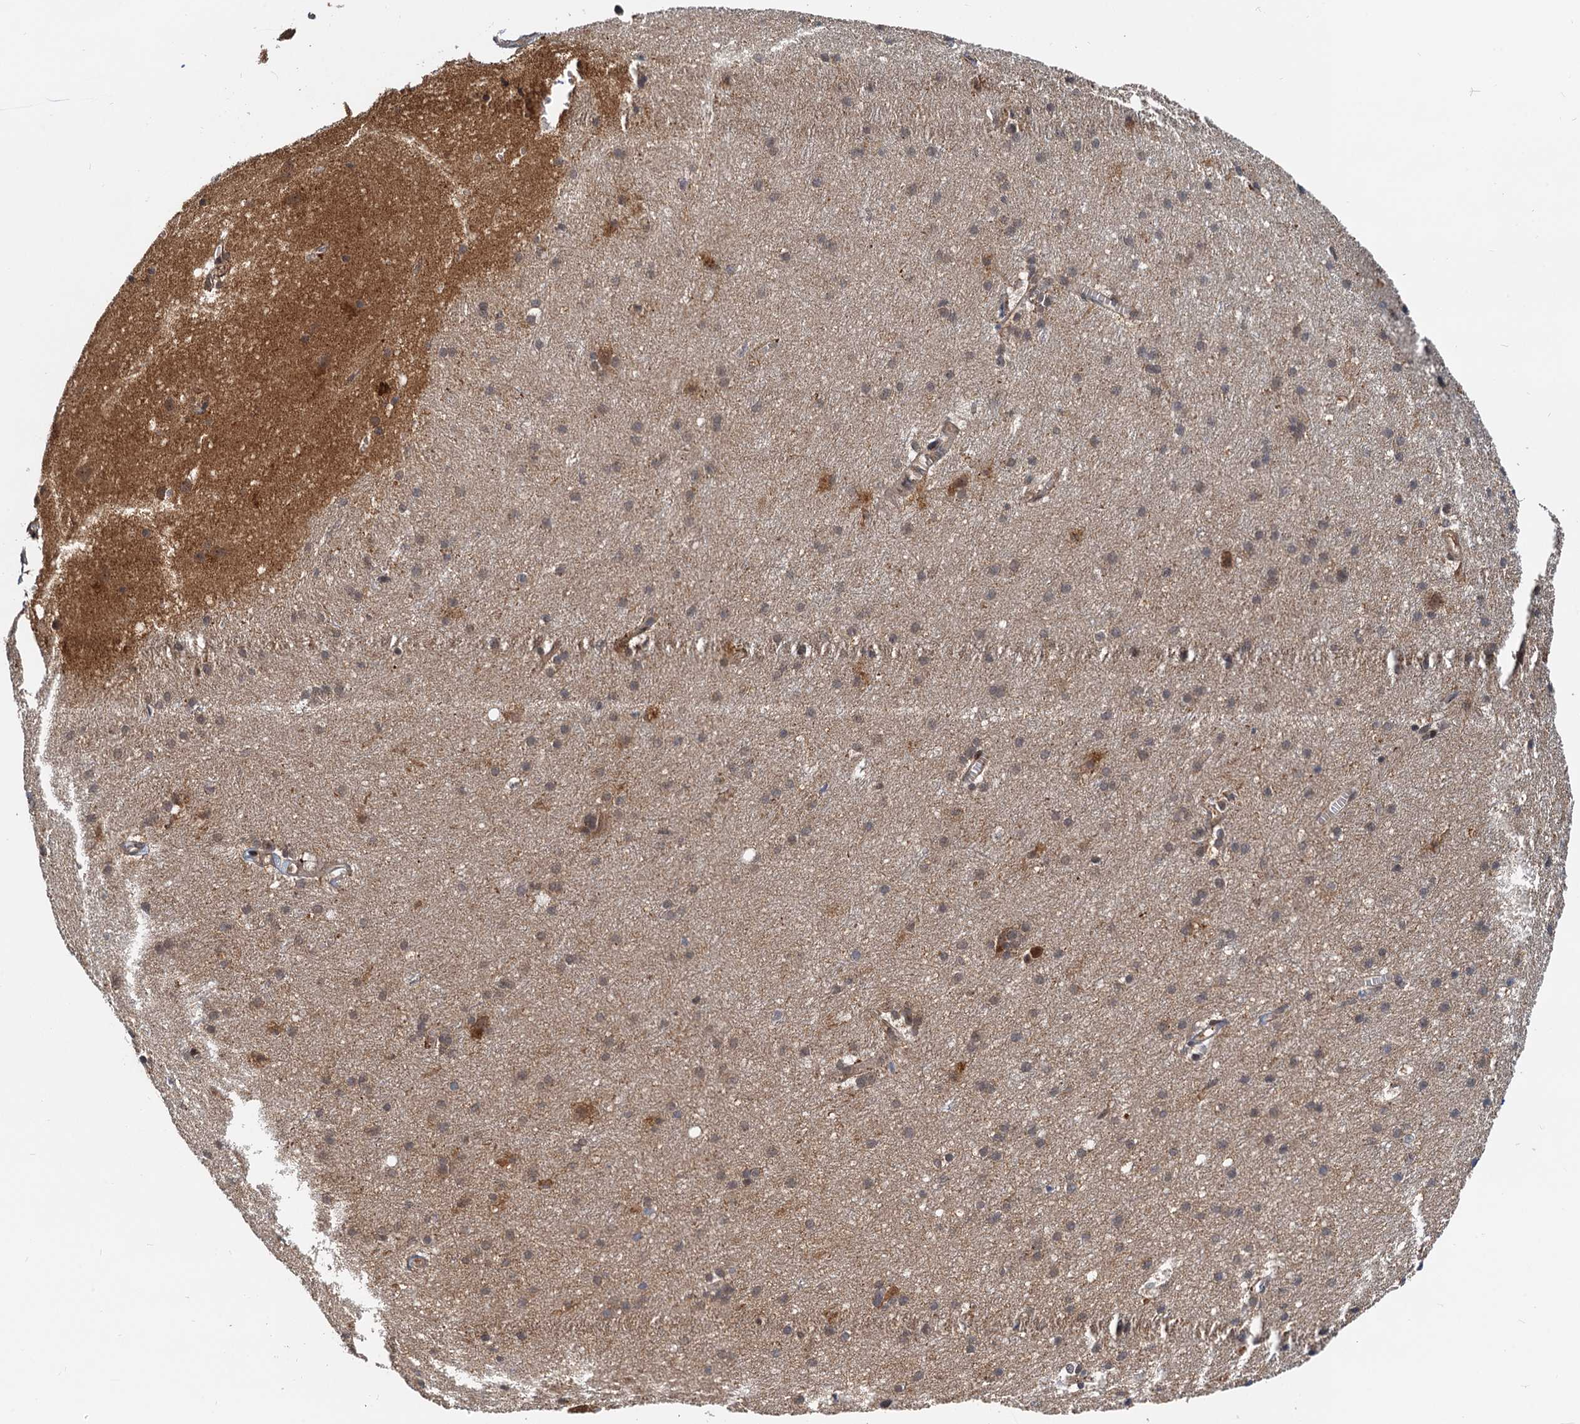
{"staining": {"intensity": "weak", "quantity": "25%-75%", "location": "cytoplasmic/membranous"}, "tissue": "cerebral cortex", "cell_type": "Endothelial cells", "image_type": "normal", "snomed": [{"axis": "morphology", "description": "Normal tissue, NOS"}, {"axis": "topography", "description": "Cerebral cortex"}], "caption": "A histopathology image of human cerebral cortex stained for a protein demonstrates weak cytoplasmic/membranous brown staining in endothelial cells. (IHC, brightfield microscopy, high magnification).", "gene": "TOLLIP", "patient": {"sex": "male", "age": 54}}